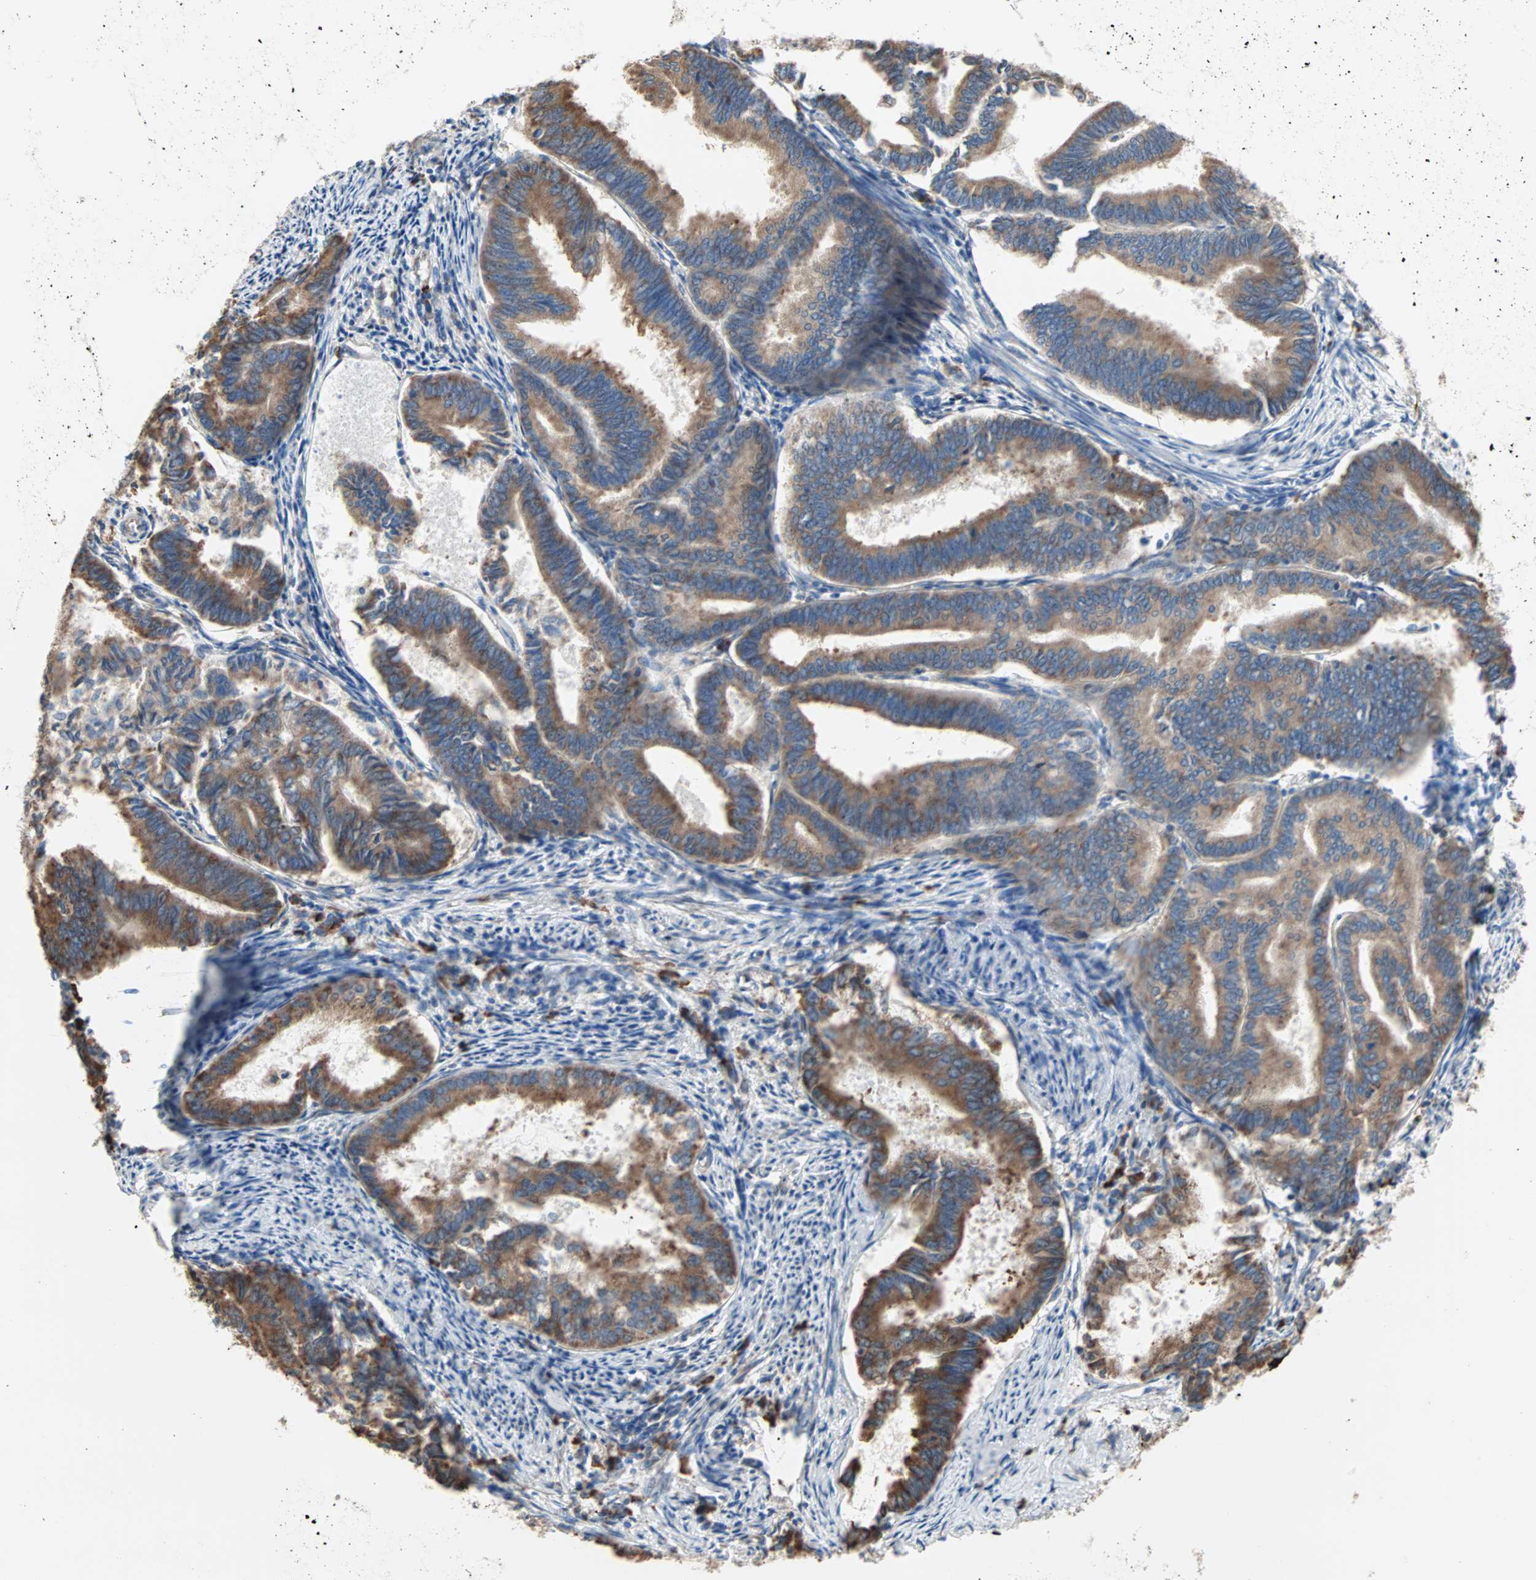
{"staining": {"intensity": "moderate", "quantity": ">75%", "location": "cytoplasmic/membranous"}, "tissue": "endometrial cancer", "cell_type": "Tumor cells", "image_type": "cancer", "snomed": [{"axis": "morphology", "description": "Adenocarcinoma, NOS"}, {"axis": "topography", "description": "Endometrium"}], "caption": "Human endometrial cancer (adenocarcinoma) stained with a brown dye shows moderate cytoplasmic/membranous positive positivity in approximately >75% of tumor cells.", "gene": "PLCXD1", "patient": {"sex": "female", "age": 86}}